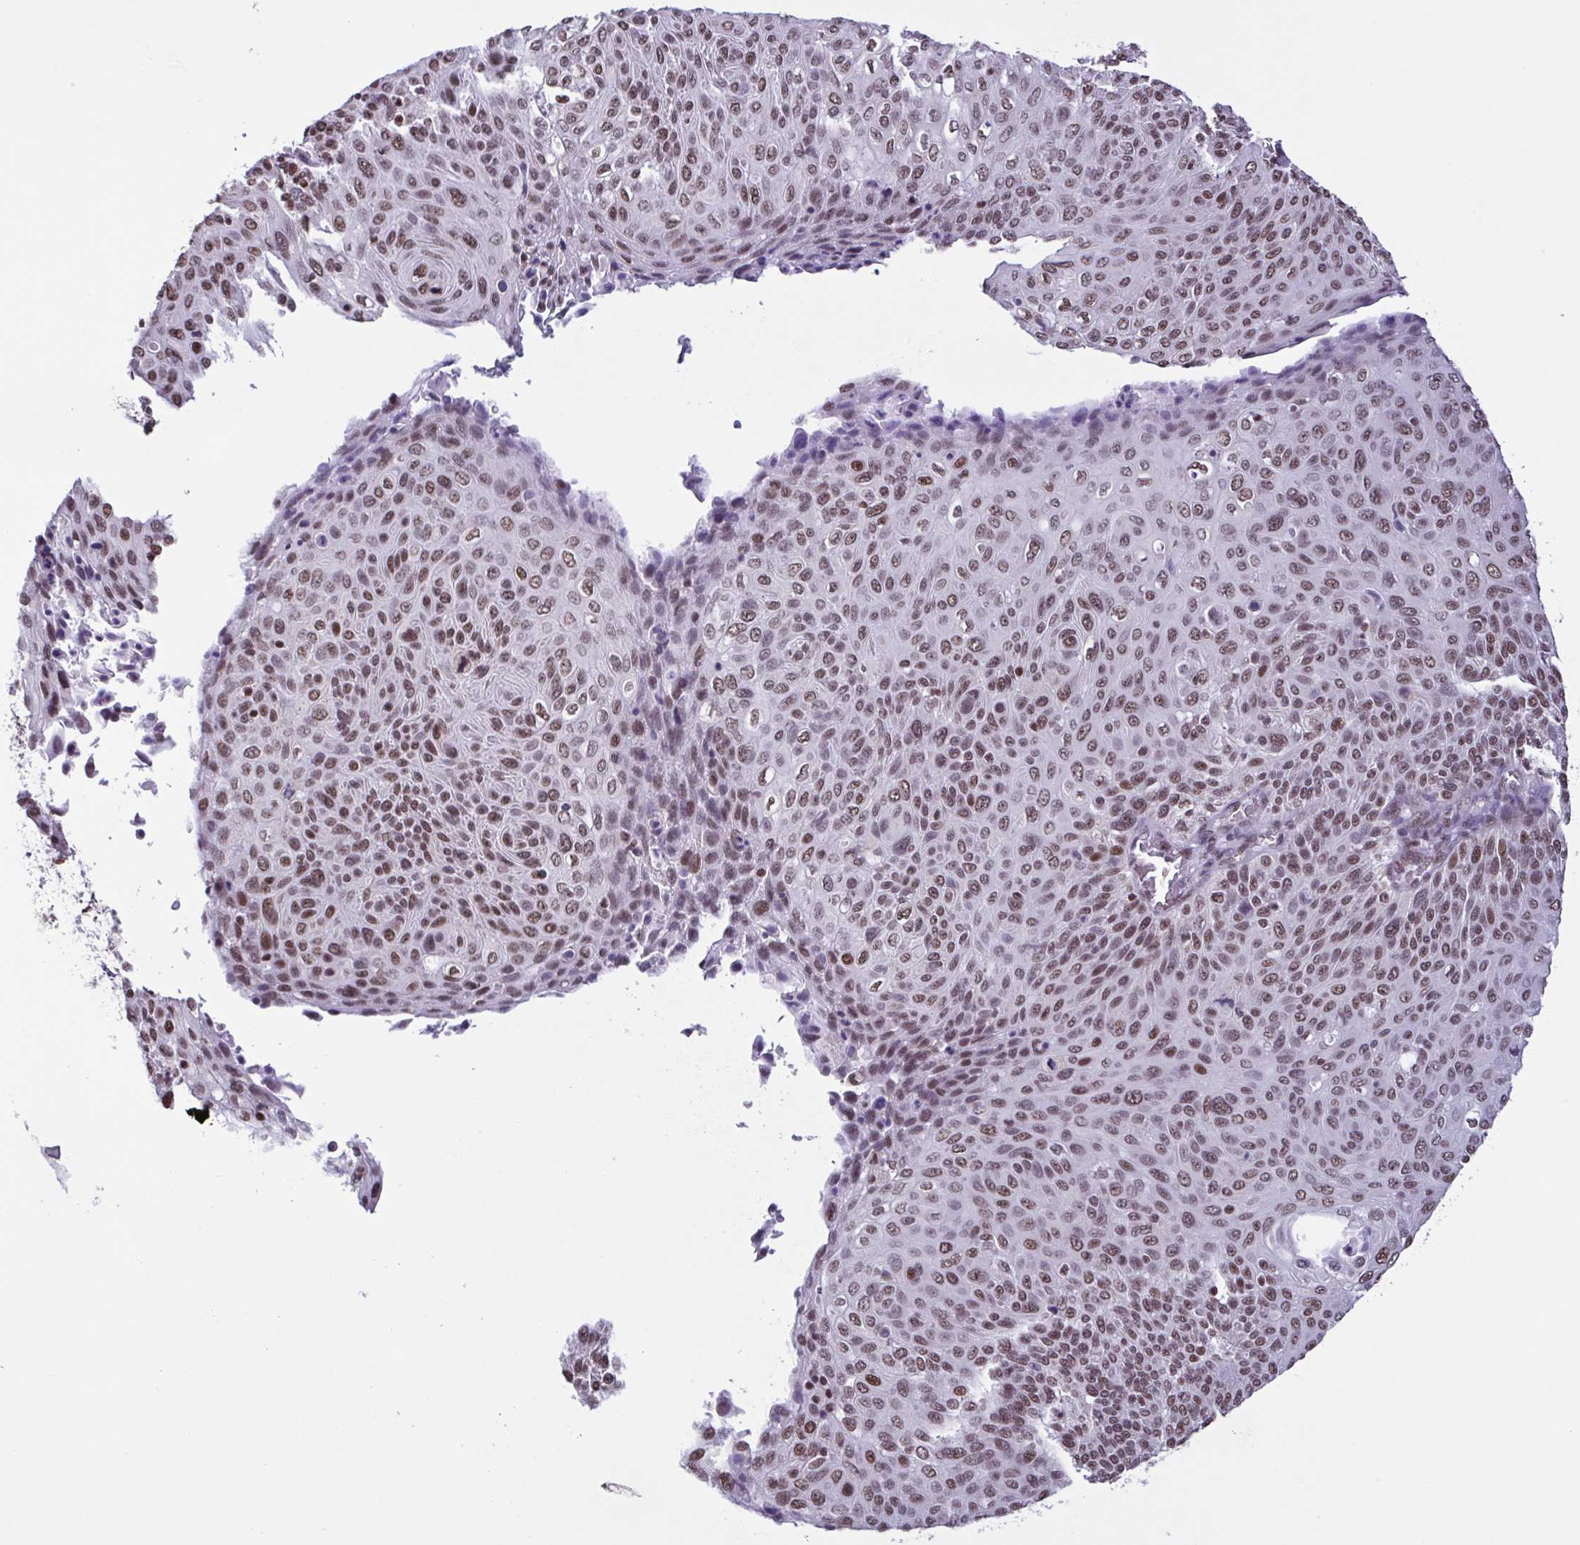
{"staining": {"intensity": "moderate", "quantity": ">75%", "location": "nuclear"}, "tissue": "cervical cancer", "cell_type": "Tumor cells", "image_type": "cancer", "snomed": [{"axis": "morphology", "description": "Squamous cell carcinoma, NOS"}, {"axis": "topography", "description": "Cervix"}], "caption": "Cervical cancer (squamous cell carcinoma) was stained to show a protein in brown. There is medium levels of moderate nuclear positivity in approximately >75% of tumor cells.", "gene": "TIMM21", "patient": {"sex": "female", "age": 31}}